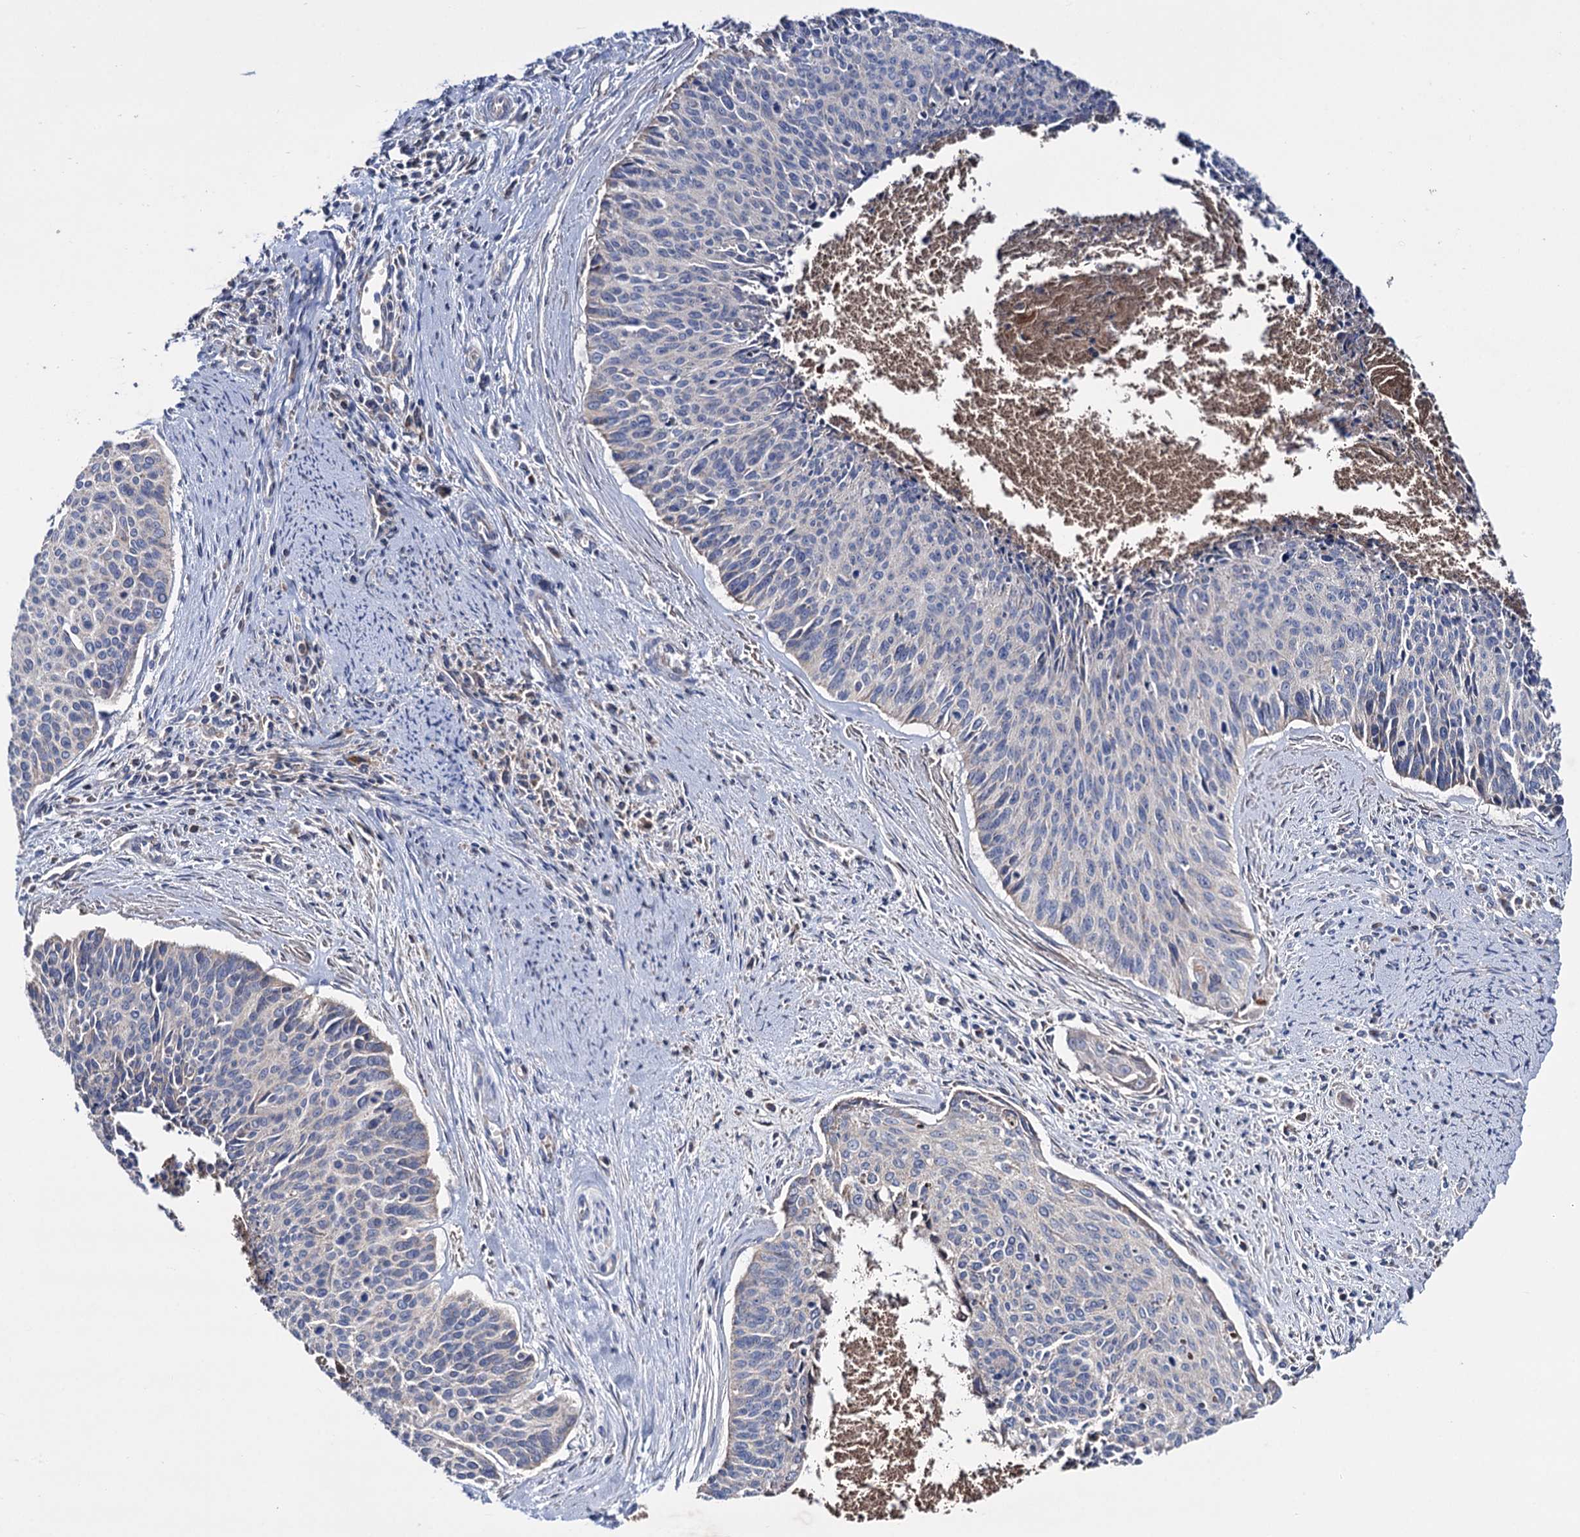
{"staining": {"intensity": "negative", "quantity": "none", "location": "none"}, "tissue": "cervical cancer", "cell_type": "Tumor cells", "image_type": "cancer", "snomed": [{"axis": "morphology", "description": "Squamous cell carcinoma, NOS"}, {"axis": "topography", "description": "Cervix"}], "caption": "Cervical cancer stained for a protein using immunohistochemistry exhibits no positivity tumor cells.", "gene": "CLPB", "patient": {"sex": "female", "age": 55}}